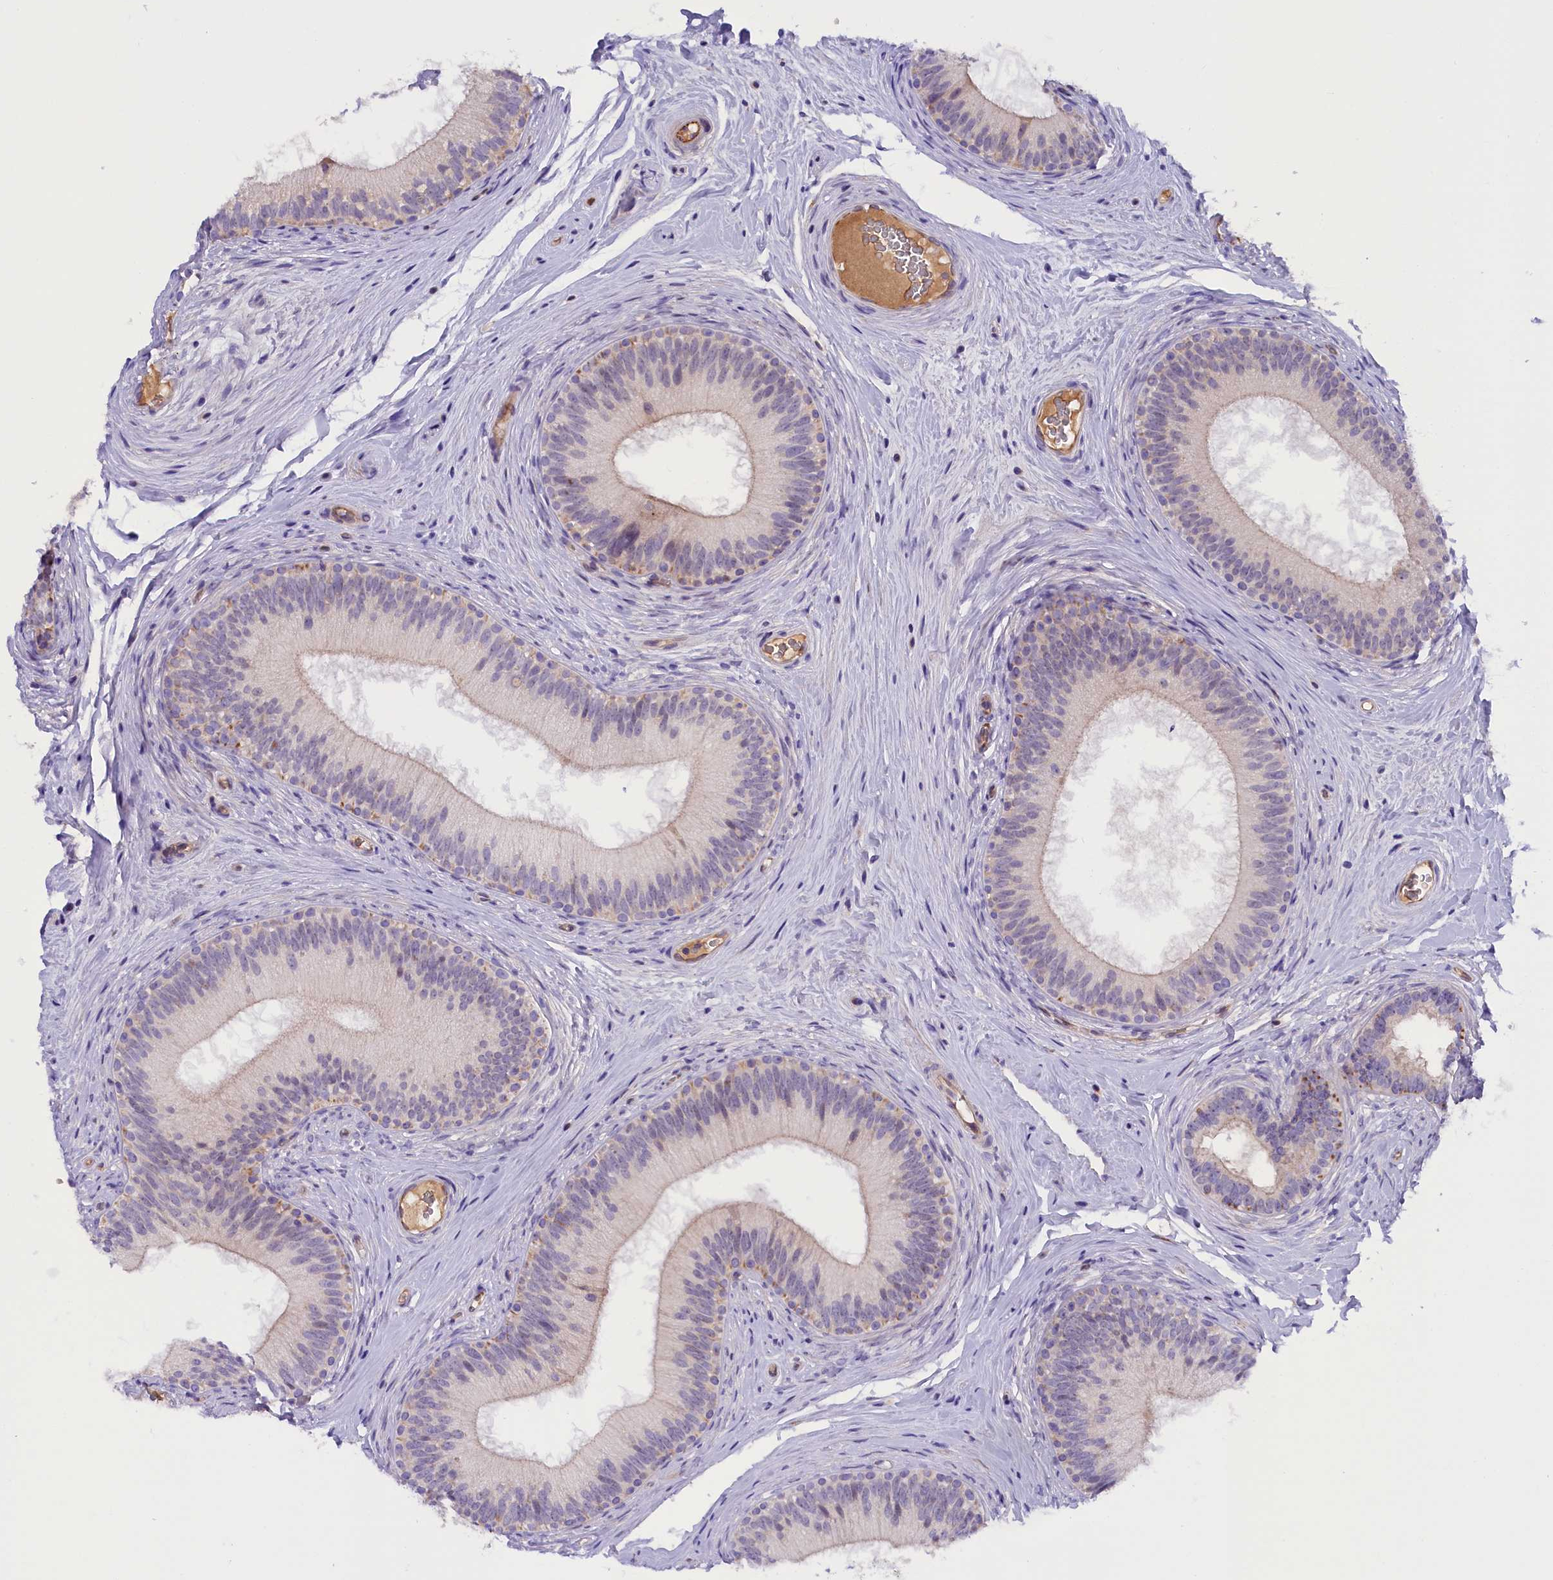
{"staining": {"intensity": "weak", "quantity": "<25%", "location": "nuclear"}, "tissue": "epididymis", "cell_type": "Glandular cells", "image_type": "normal", "snomed": [{"axis": "morphology", "description": "Normal tissue, NOS"}, {"axis": "topography", "description": "Epididymis"}], "caption": "A micrograph of epididymis stained for a protein shows no brown staining in glandular cells.", "gene": "CCDC32", "patient": {"sex": "male", "age": 33}}